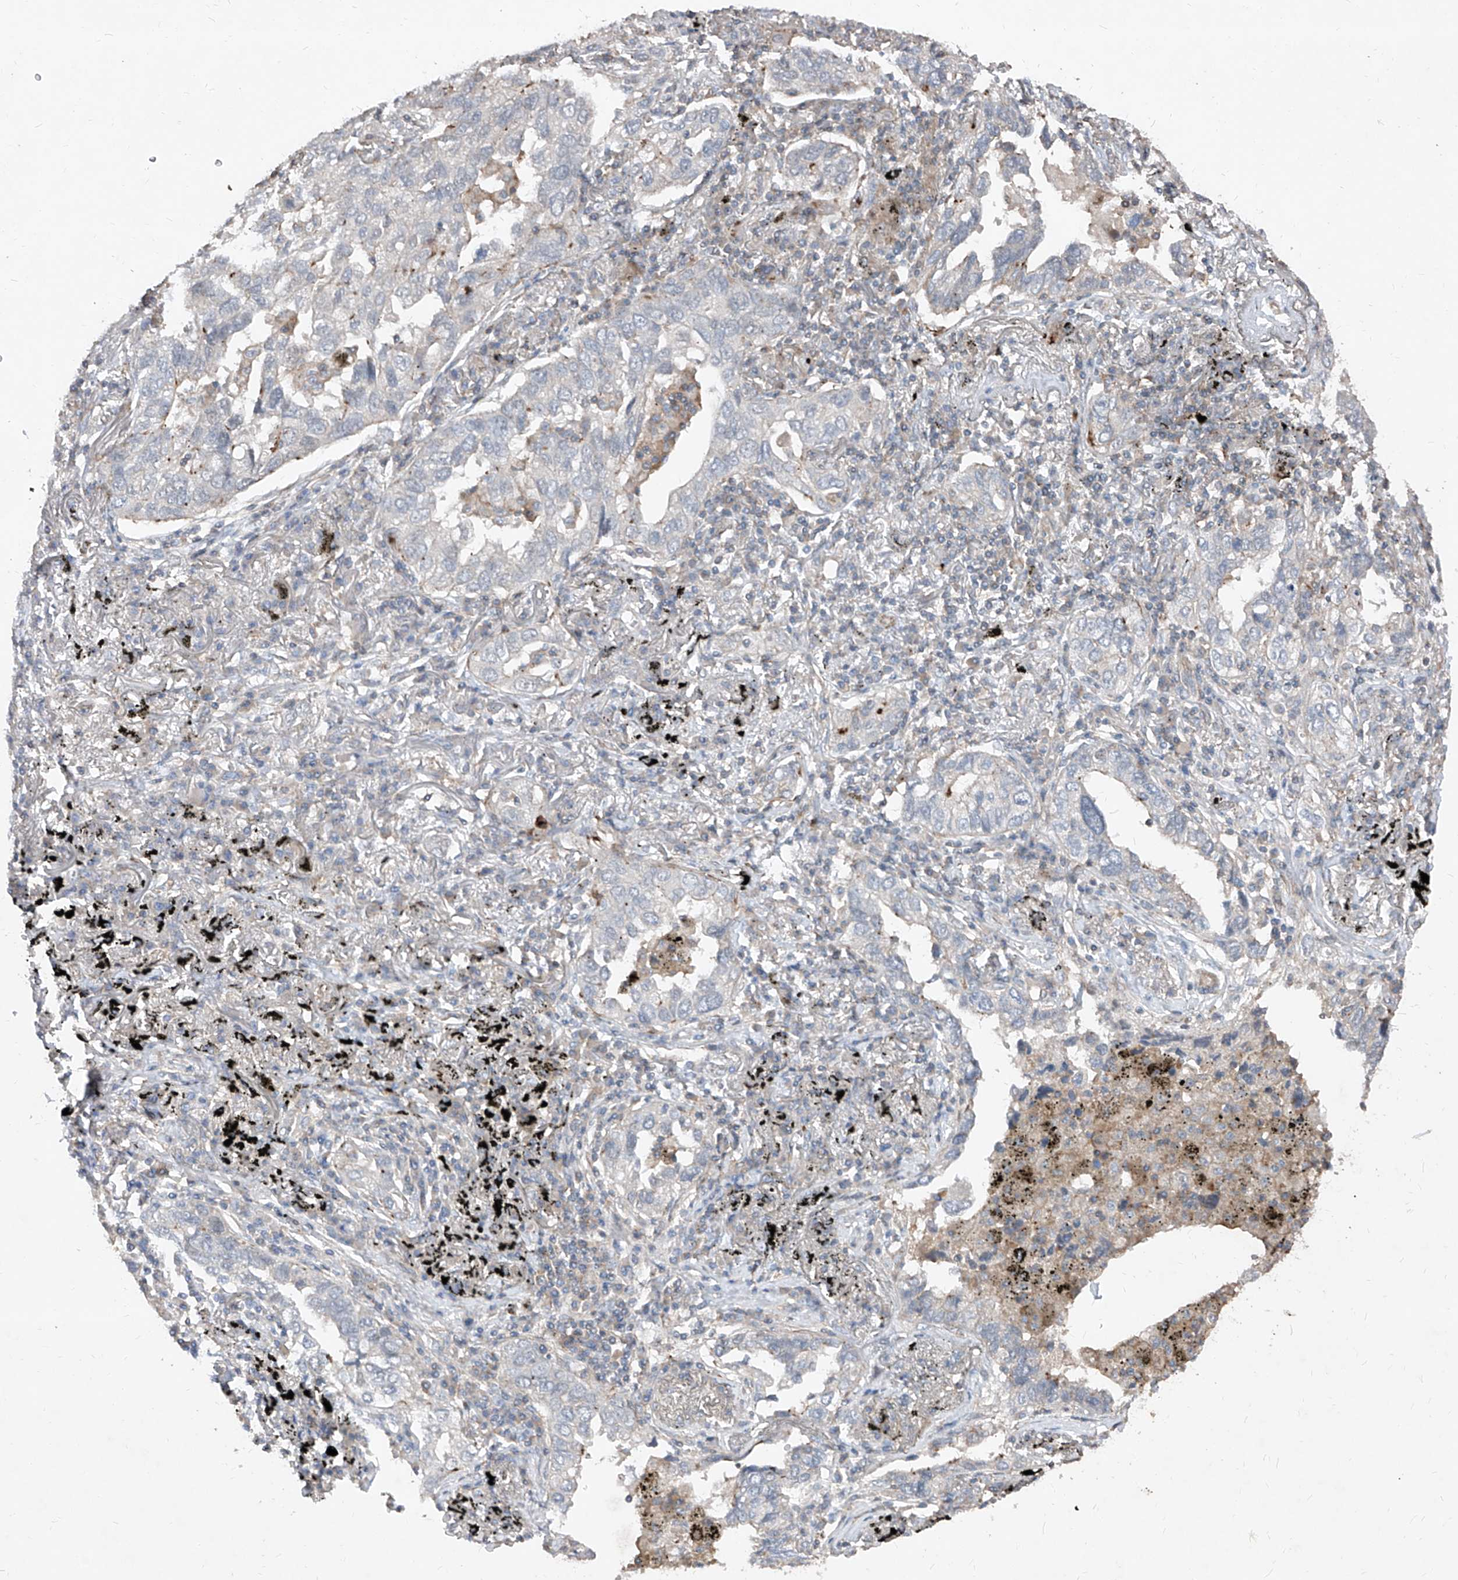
{"staining": {"intensity": "negative", "quantity": "none", "location": "none"}, "tissue": "lung cancer", "cell_type": "Tumor cells", "image_type": "cancer", "snomed": [{"axis": "morphology", "description": "Adenocarcinoma, NOS"}, {"axis": "topography", "description": "Lung"}], "caption": "A high-resolution photomicrograph shows immunohistochemistry staining of lung cancer (adenocarcinoma), which reveals no significant expression in tumor cells.", "gene": "UFD1", "patient": {"sex": "male", "age": 65}}